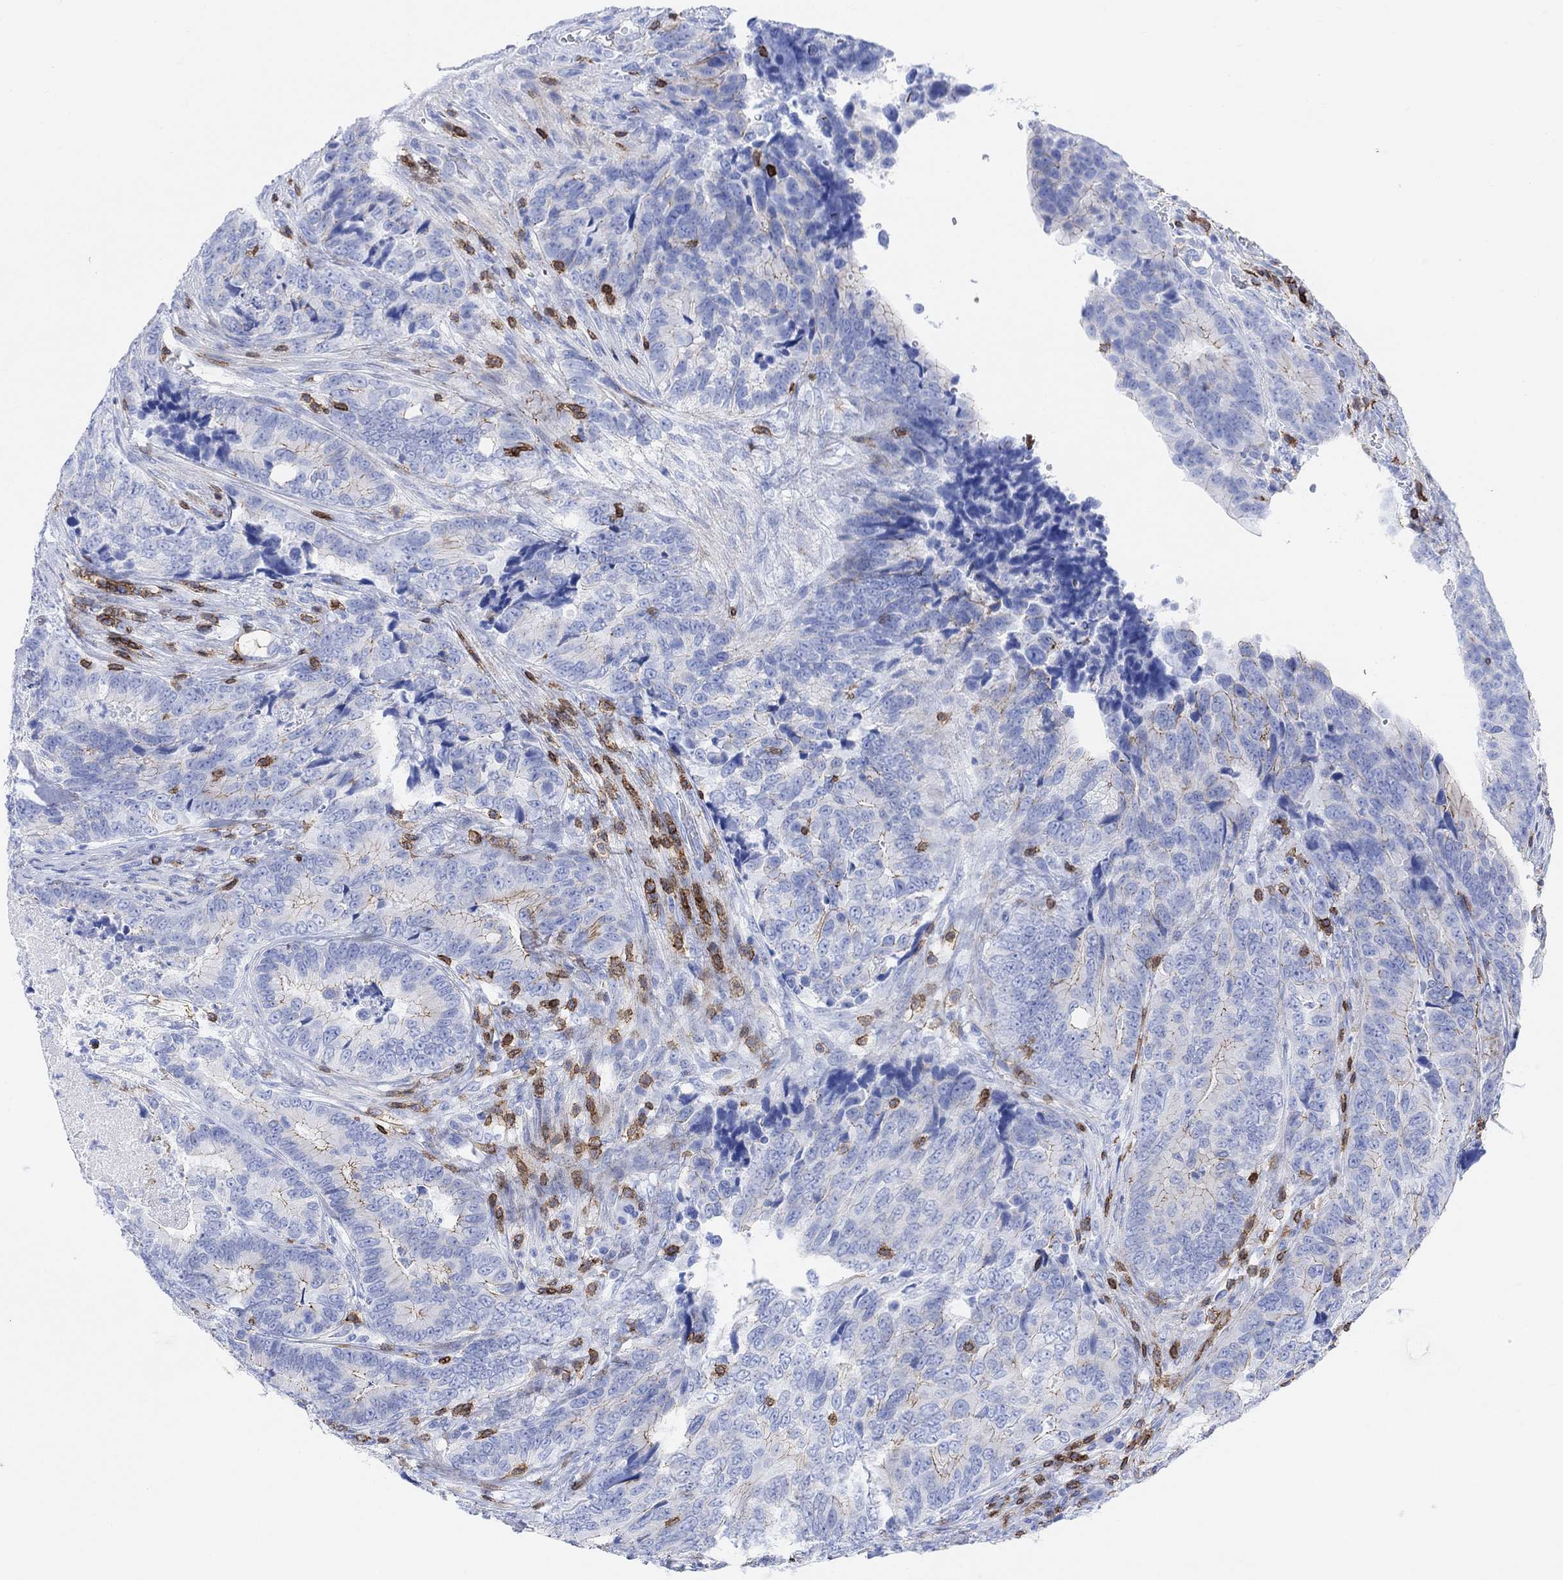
{"staining": {"intensity": "moderate", "quantity": "<25%", "location": "cytoplasmic/membranous"}, "tissue": "colorectal cancer", "cell_type": "Tumor cells", "image_type": "cancer", "snomed": [{"axis": "morphology", "description": "Adenocarcinoma, NOS"}, {"axis": "topography", "description": "Colon"}], "caption": "Moderate cytoplasmic/membranous protein positivity is present in about <25% of tumor cells in adenocarcinoma (colorectal).", "gene": "GPR65", "patient": {"sex": "female", "age": 72}}